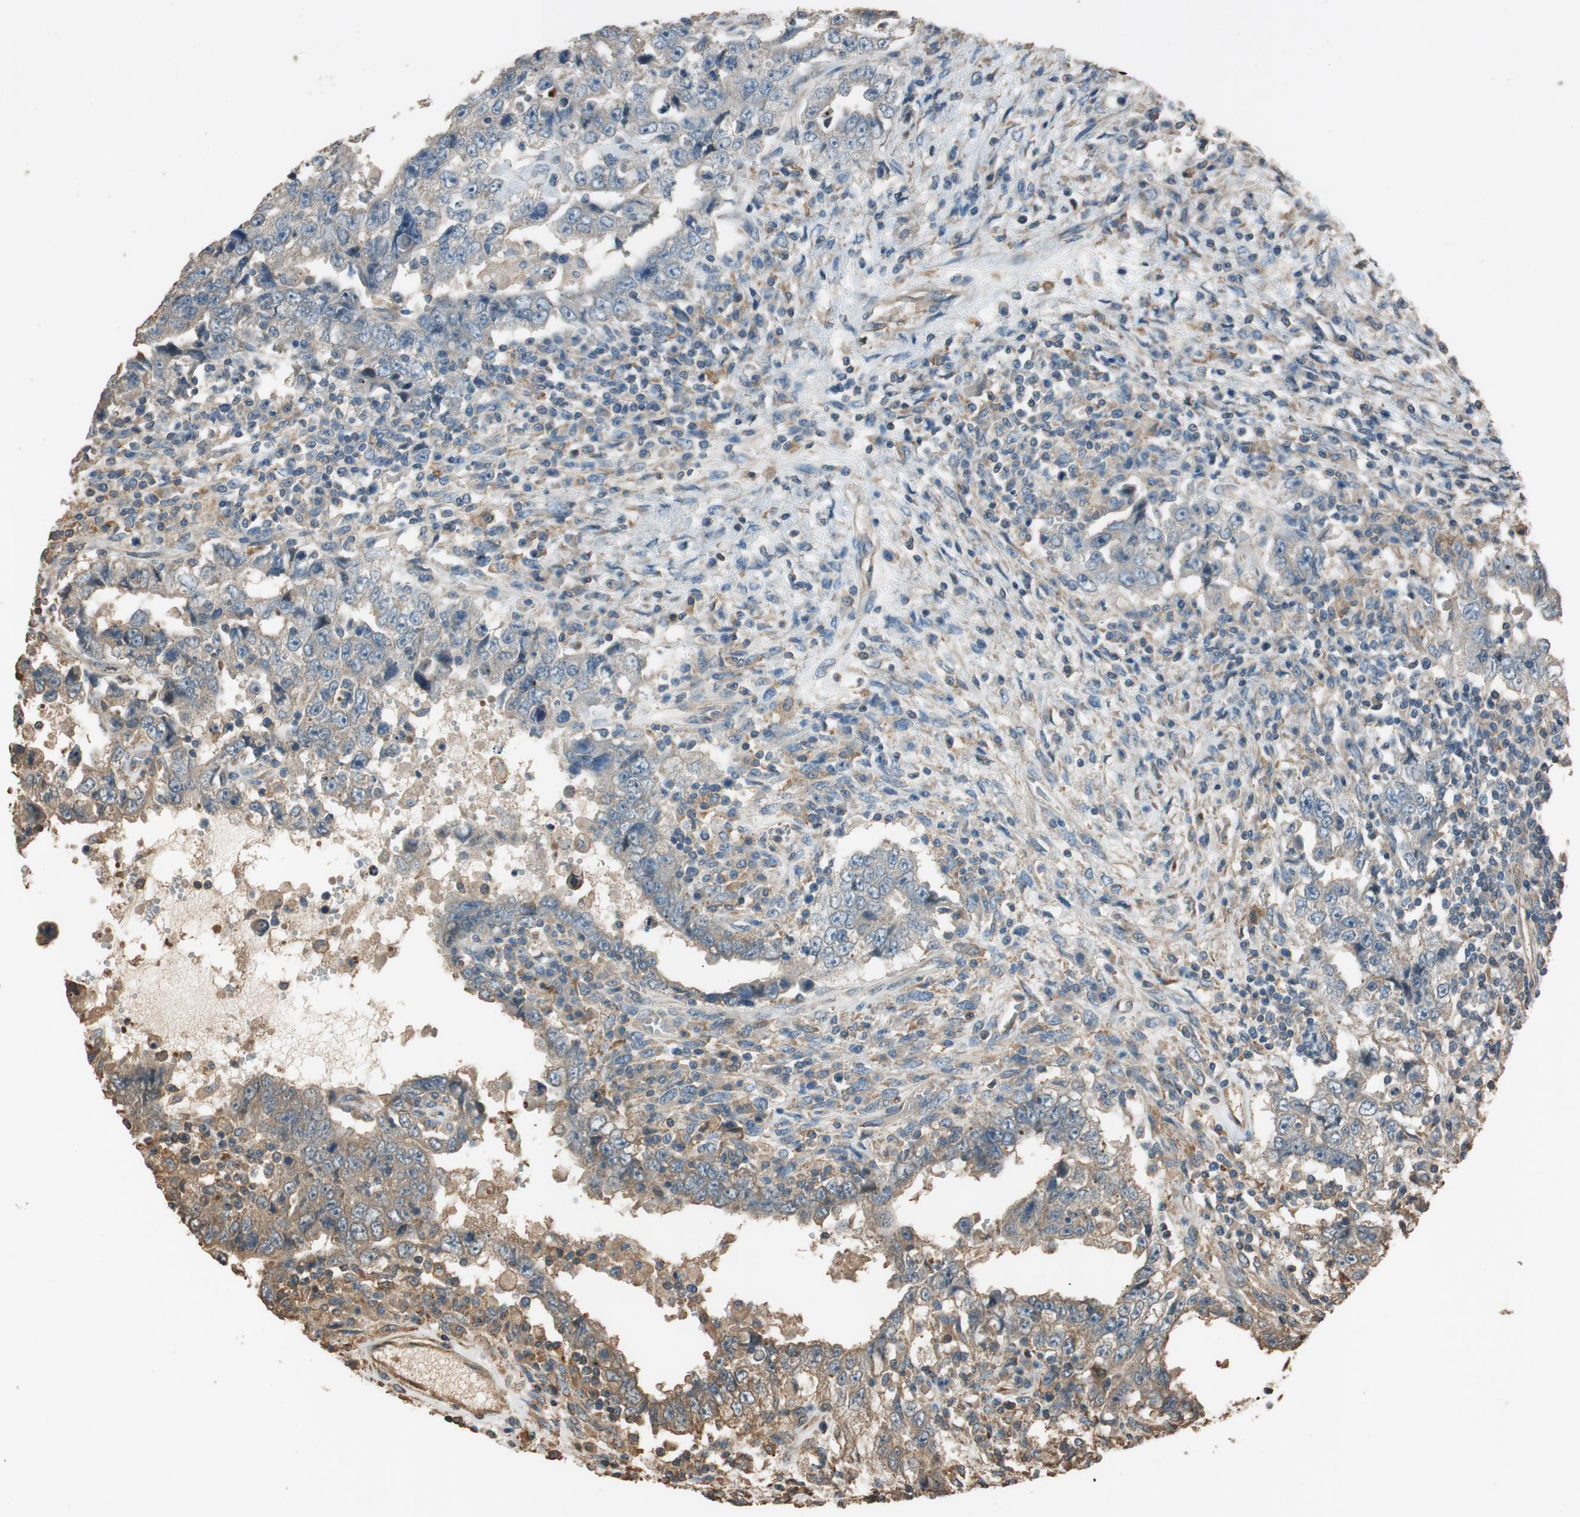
{"staining": {"intensity": "weak", "quantity": "<25%", "location": "cytoplasmic/membranous"}, "tissue": "testis cancer", "cell_type": "Tumor cells", "image_type": "cancer", "snomed": [{"axis": "morphology", "description": "Carcinoma, Embryonal, NOS"}, {"axis": "topography", "description": "Testis"}], "caption": "DAB immunohistochemical staining of testis cancer demonstrates no significant positivity in tumor cells.", "gene": "MST1R", "patient": {"sex": "male", "age": 26}}